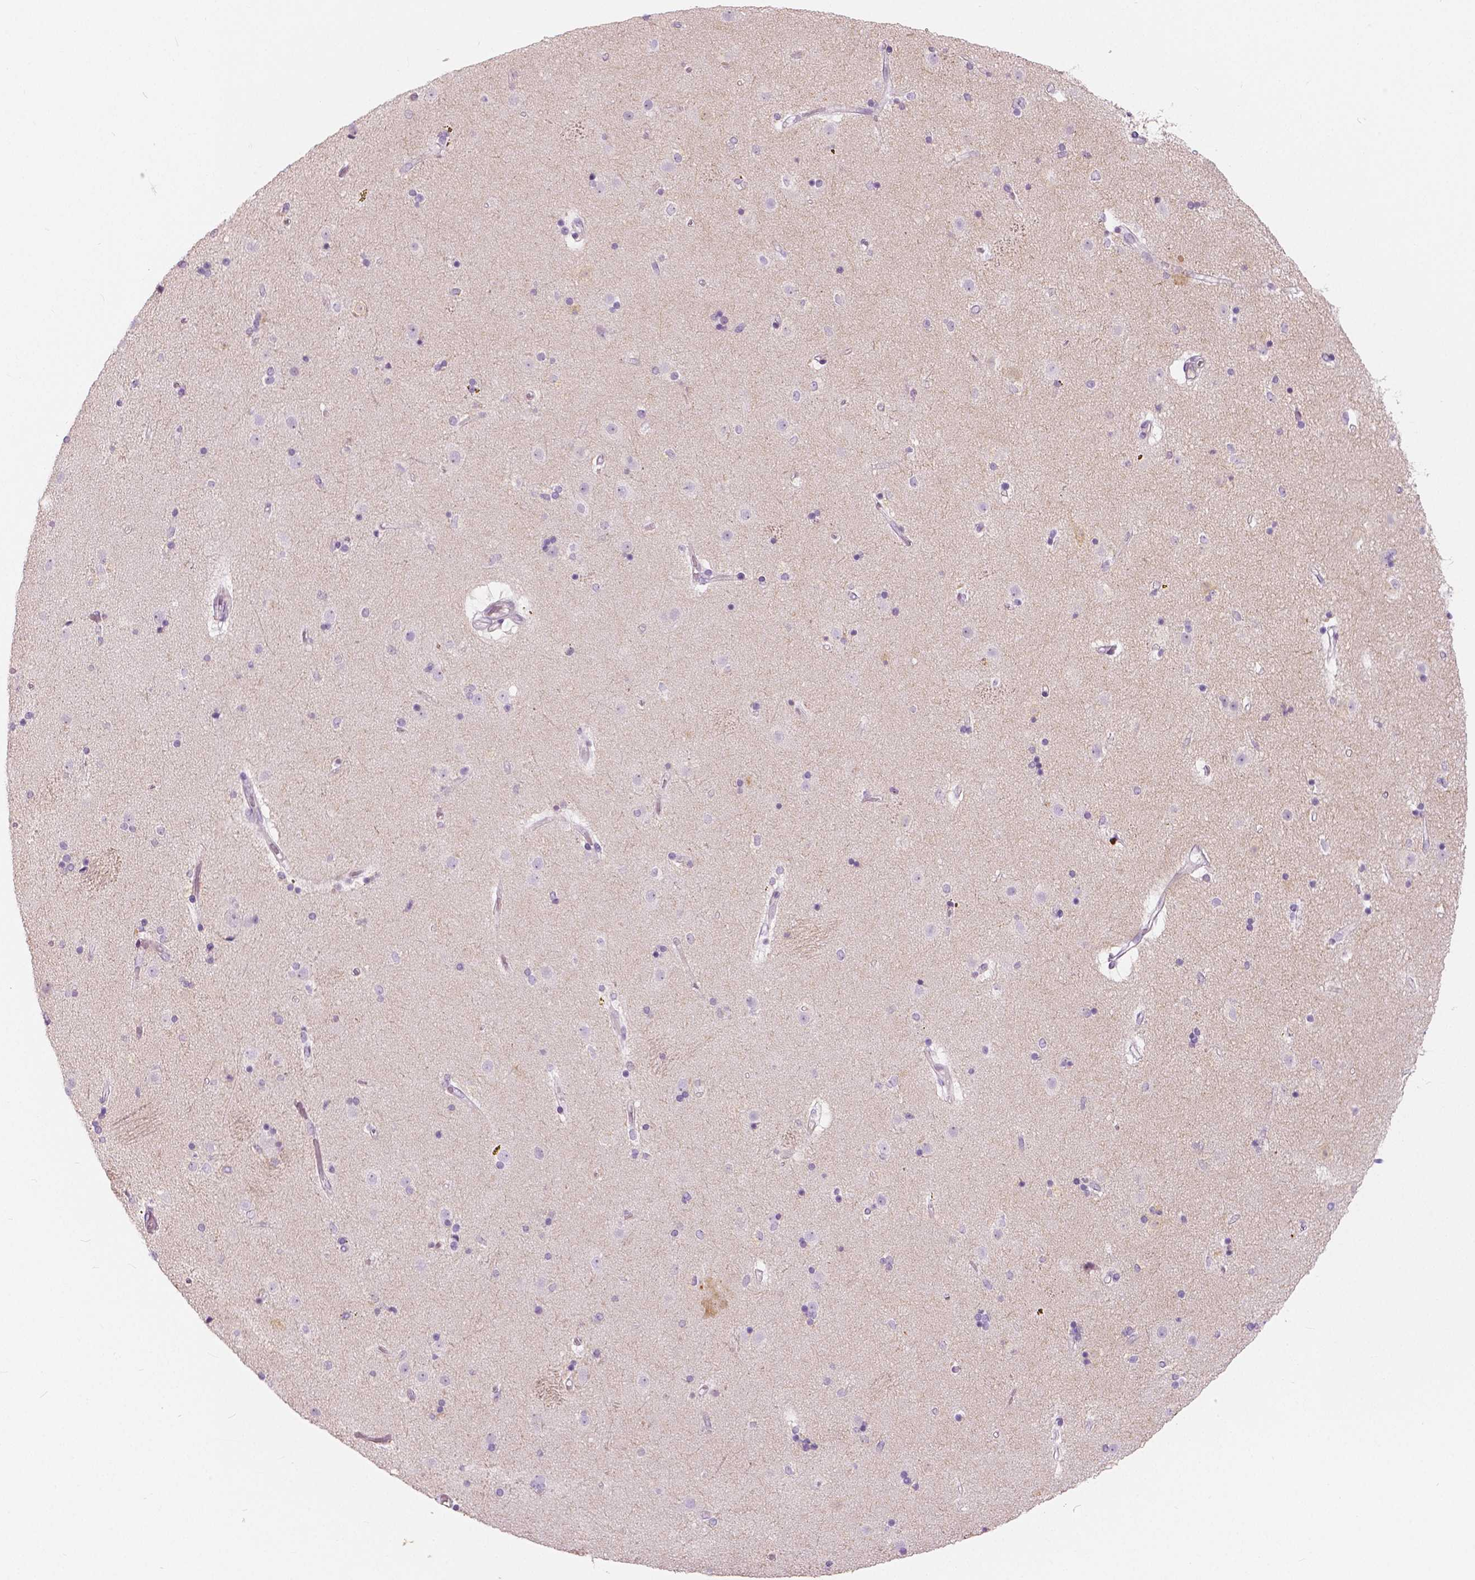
{"staining": {"intensity": "negative", "quantity": "none", "location": "none"}, "tissue": "caudate", "cell_type": "Glial cells", "image_type": "normal", "snomed": [{"axis": "morphology", "description": "Normal tissue, NOS"}, {"axis": "topography", "description": "Lateral ventricle wall"}], "caption": "Immunohistochemistry (IHC) photomicrograph of benign caudate stained for a protein (brown), which shows no positivity in glial cells.", "gene": "A4GNT", "patient": {"sex": "female", "age": 71}}